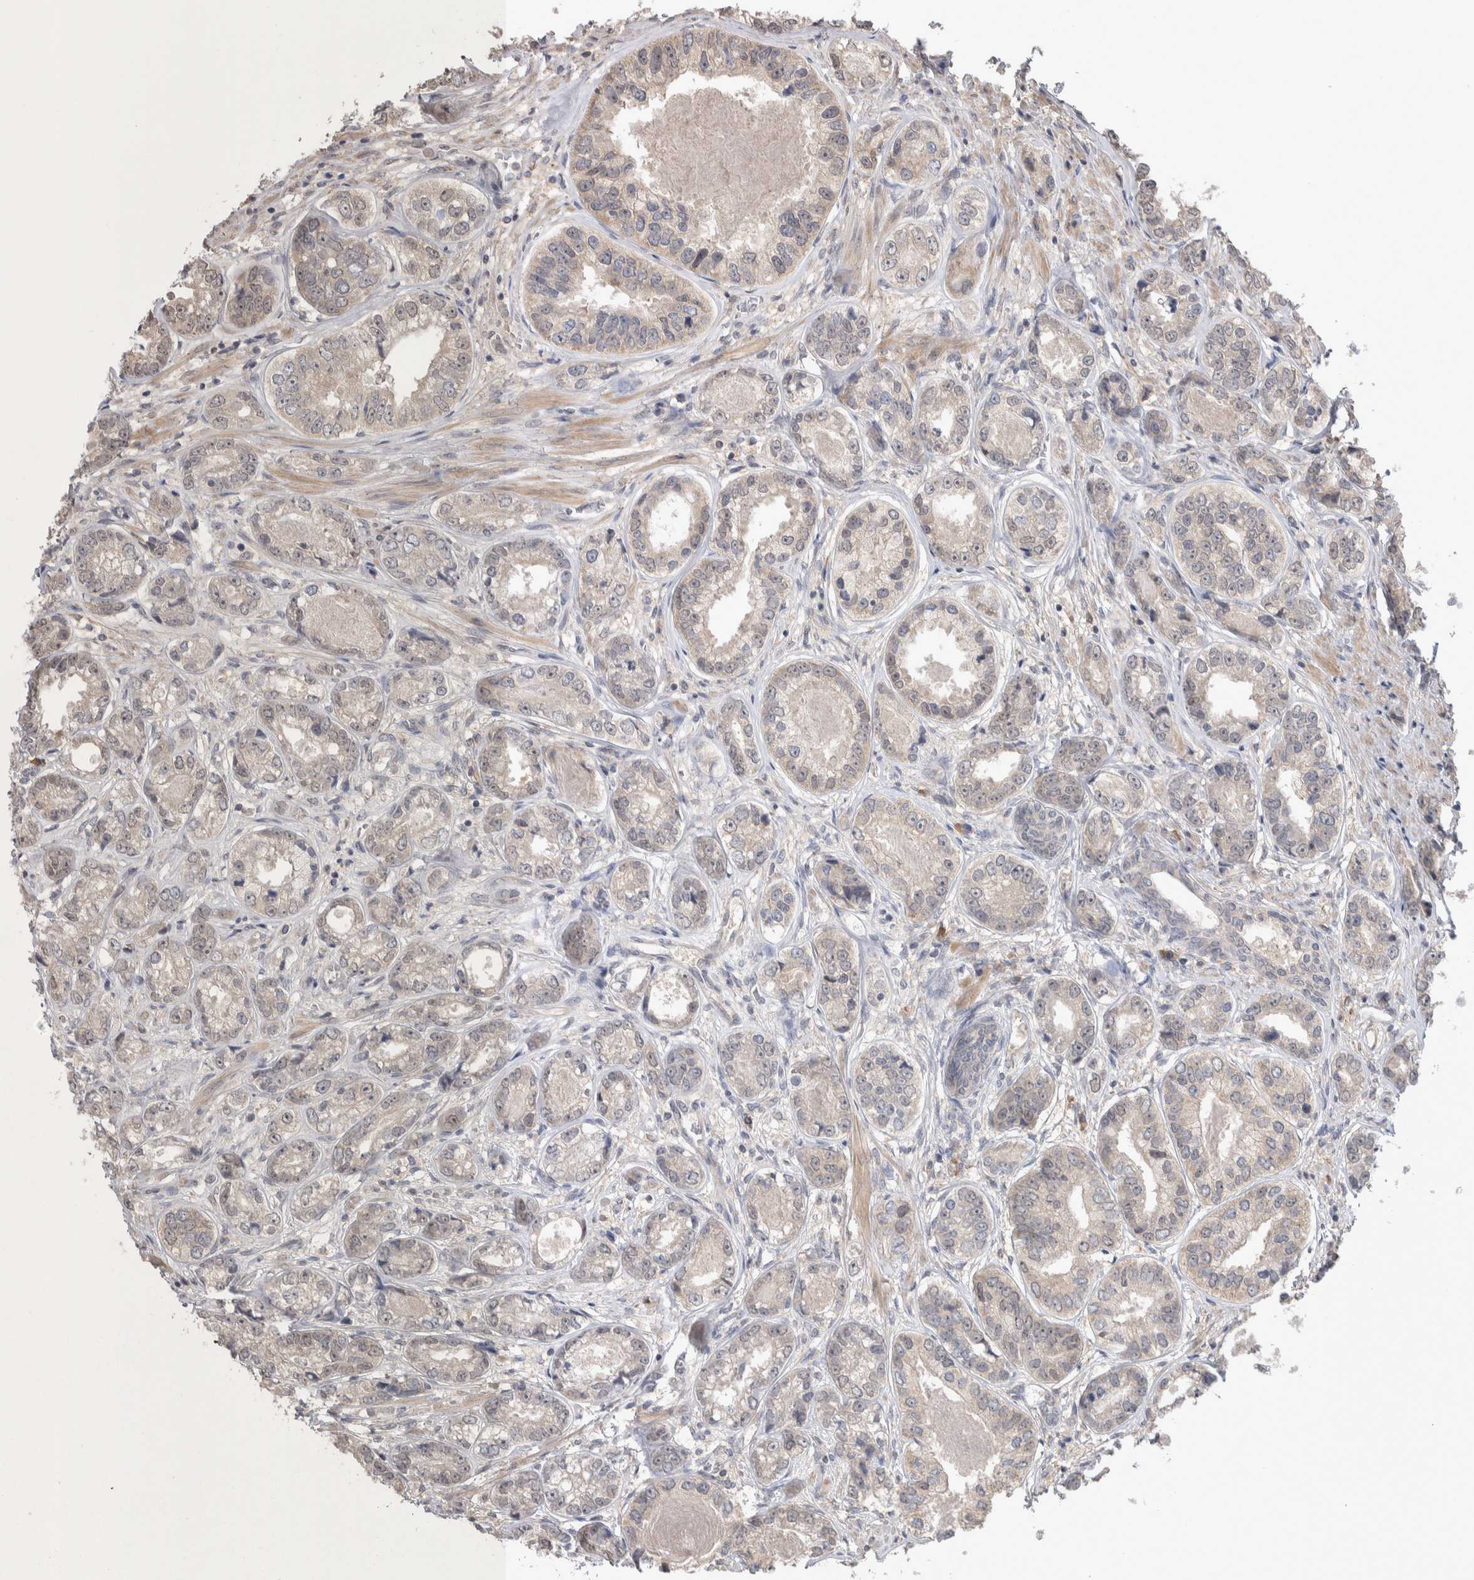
{"staining": {"intensity": "weak", "quantity": "<25%", "location": "cytoplasmic/membranous"}, "tissue": "prostate cancer", "cell_type": "Tumor cells", "image_type": "cancer", "snomed": [{"axis": "morphology", "description": "Adenocarcinoma, High grade"}, {"axis": "topography", "description": "Prostate"}], "caption": "High magnification brightfield microscopy of prostate adenocarcinoma (high-grade) stained with DAB (3,3'-diaminobenzidine) (brown) and counterstained with hematoxylin (blue): tumor cells show no significant expression.", "gene": "CUL2", "patient": {"sex": "male", "age": 61}}